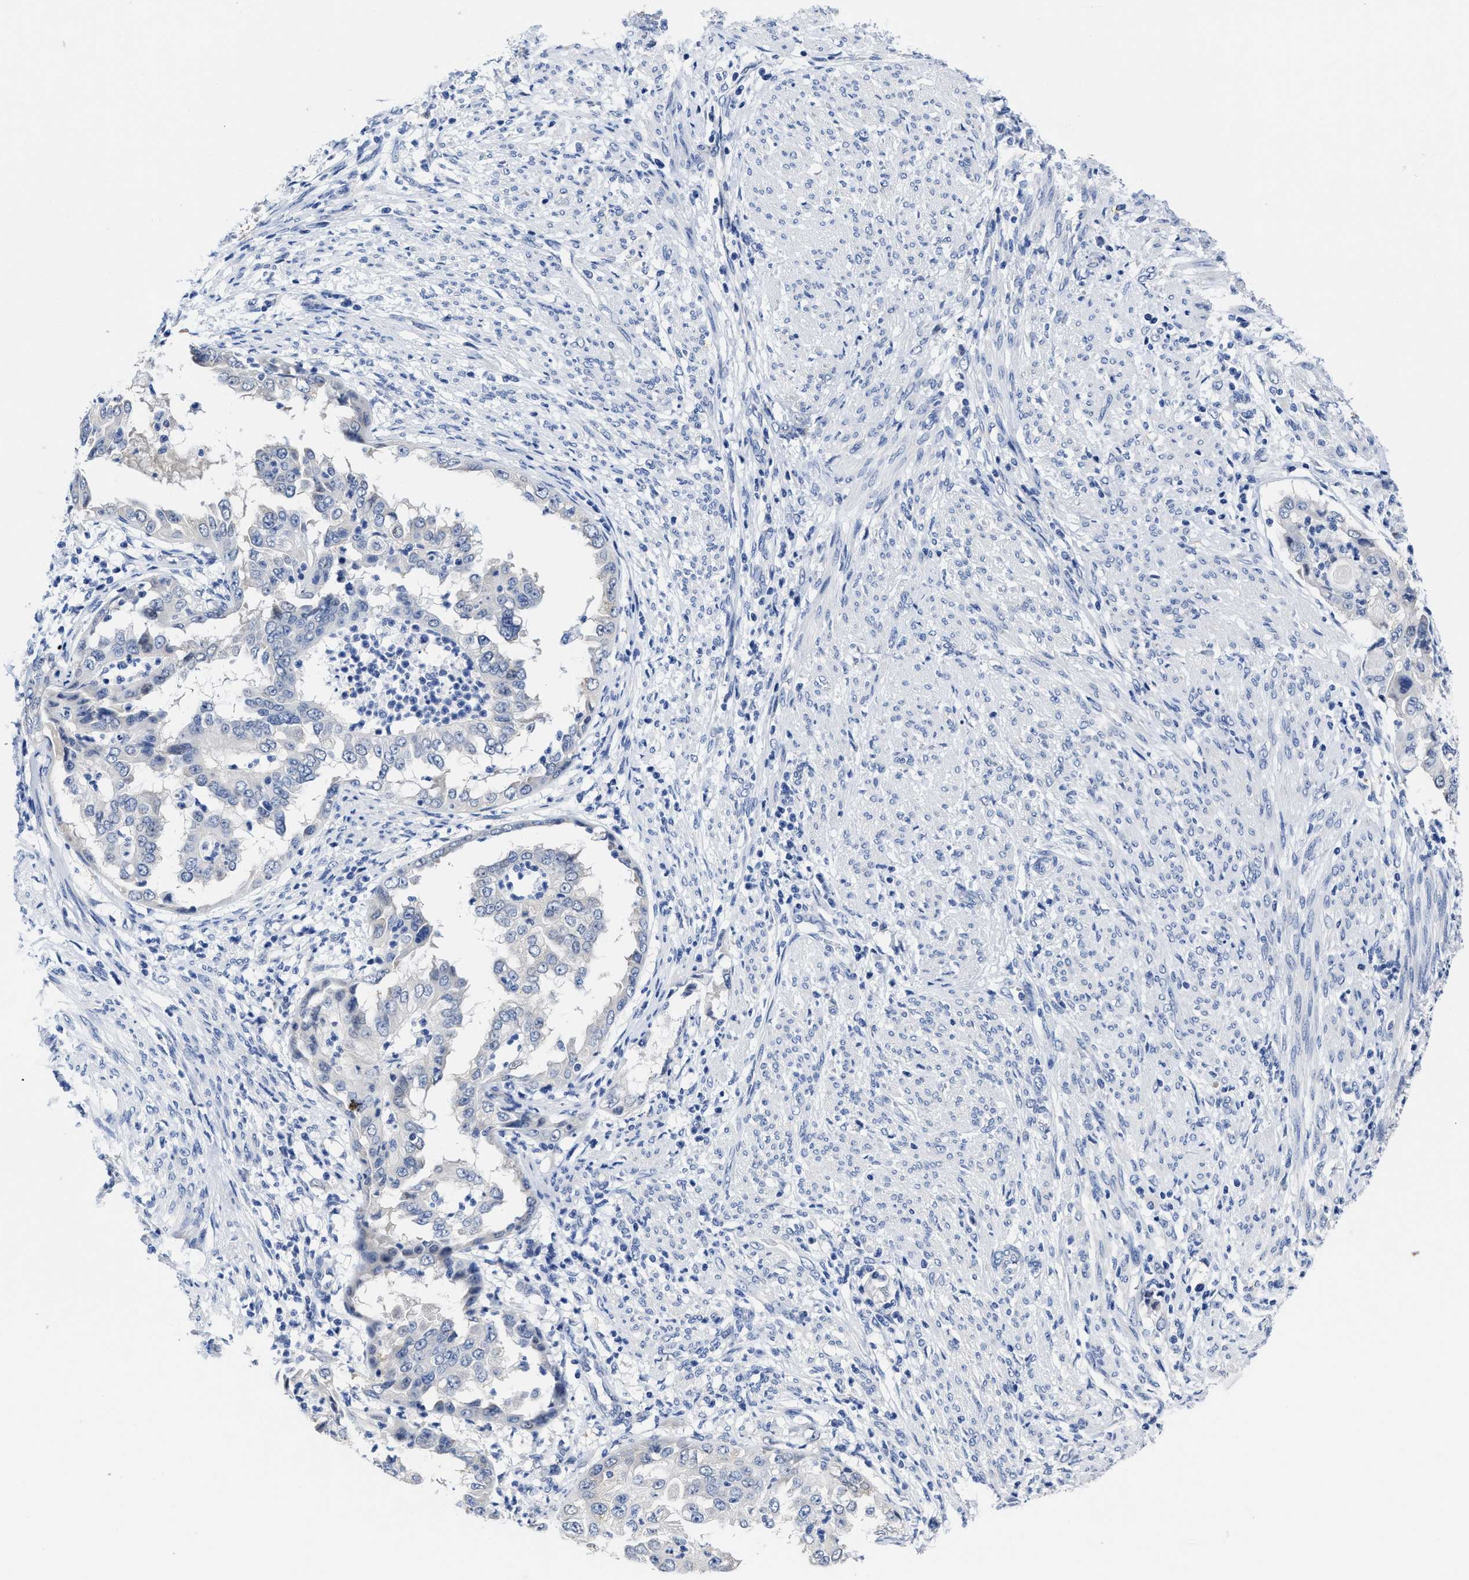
{"staining": {"intensity": "negative", "quantity": "none", "location": "none"}, "tissue": "endometrial cancer", "cell_type": "Tumor cells", "image_type": "cancer", "snomed": [{"axis": "morphology", "description": "Adenocarcinoma, NOS"}, {"axis": "topography", "description": "Endometrium"}], "caption": "Tumor cells show no significant staining in endometrial adenocarcinoma. (IHC, brightfield microscopy, high magnification).", "gene": "HOOK1", "patient": {"sex": "female", "age": 85}}